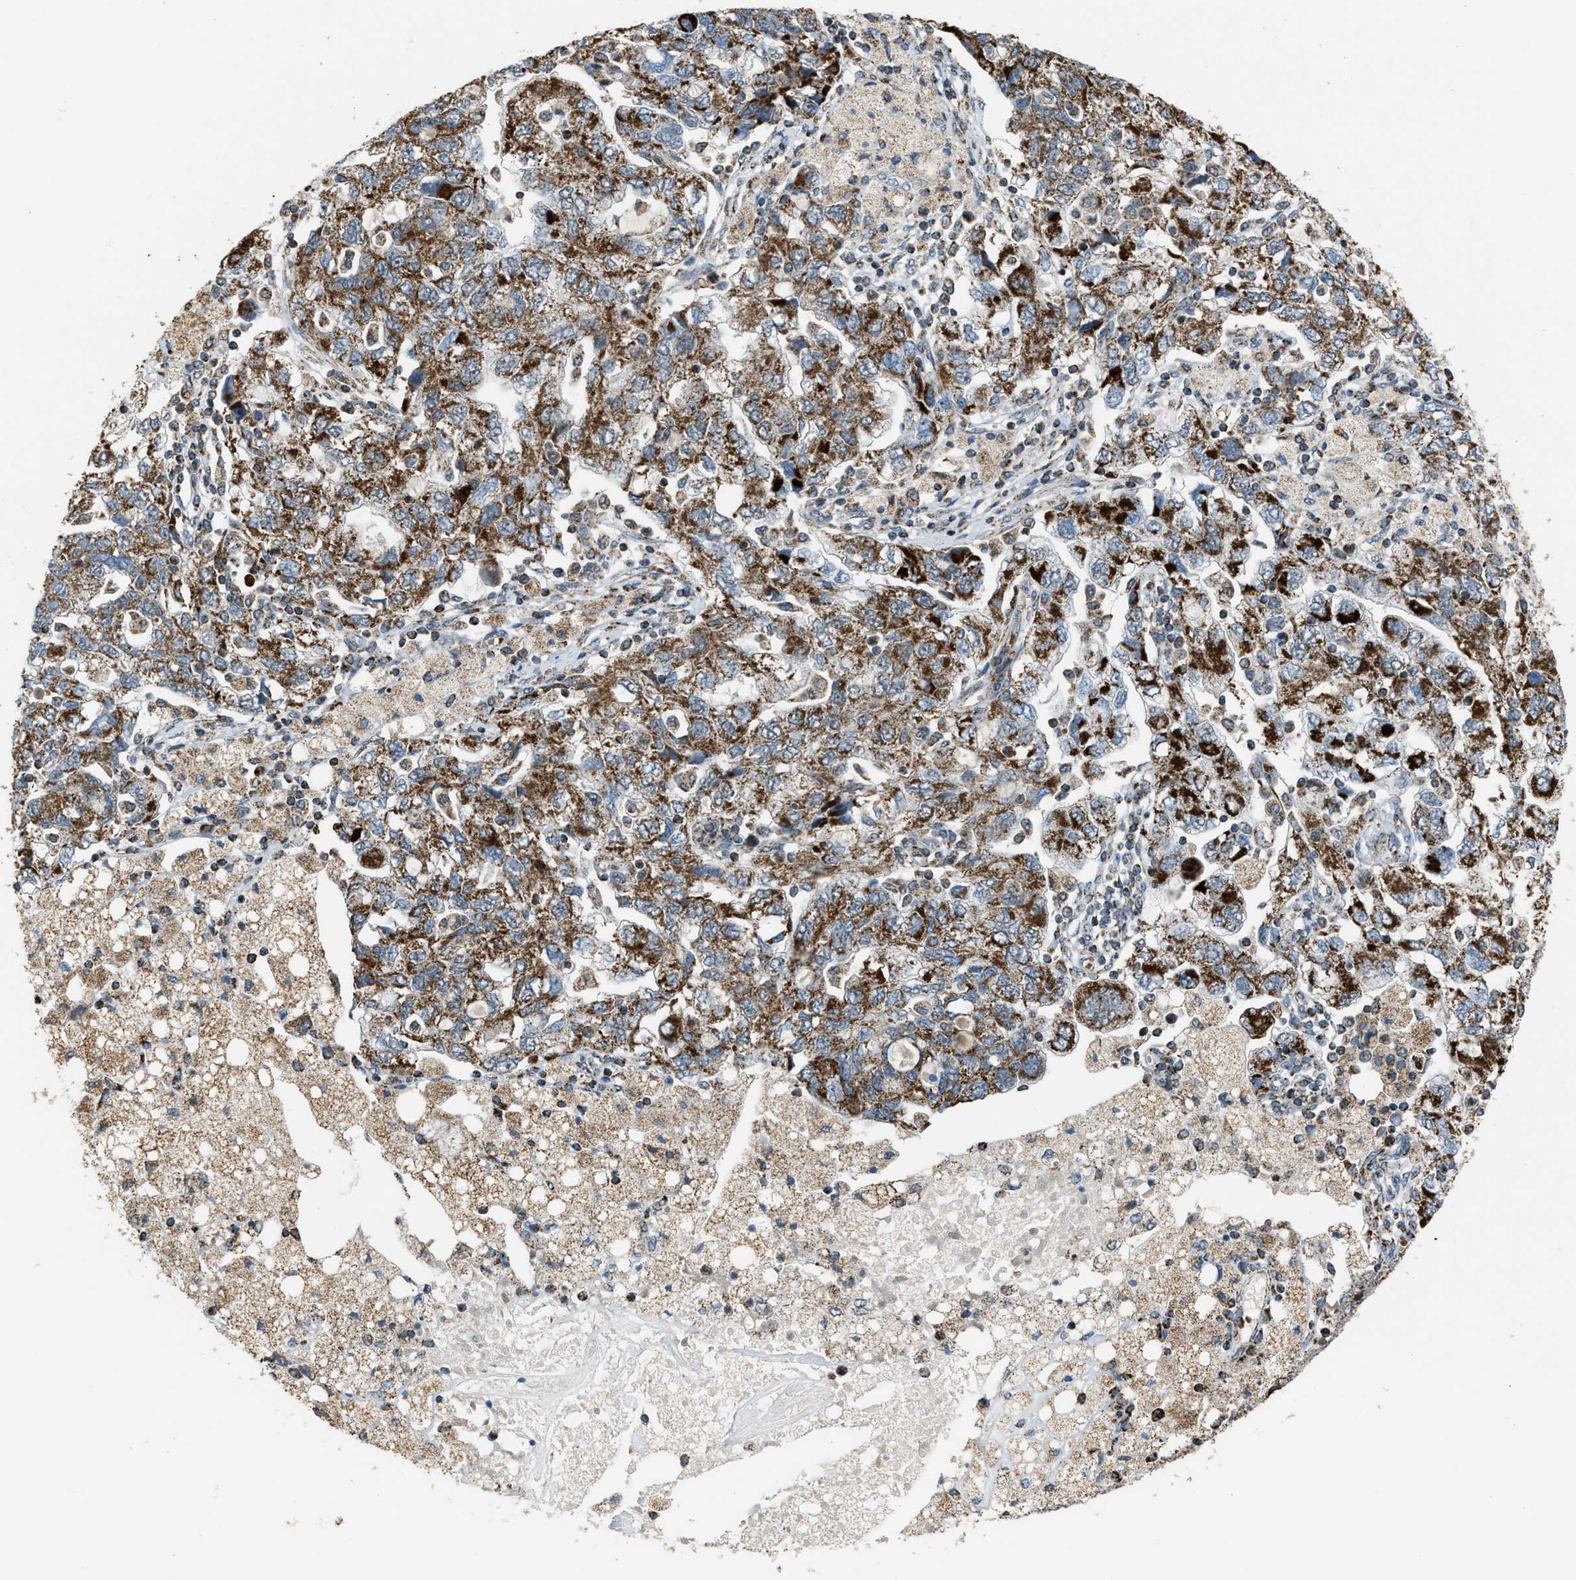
{"staining": {"intensity": "strong", "quantity": ">75%", "location": "cytoplasmic/membranous"}, "tissue": "ovarian cancer", "cell_type": "Tumor cells", "image_type": "cancer", "snomed": [{"axis": "morphology", "description": "Carcinoma, NOS"}, {"axis": "morphology", "description": "Cystadenocarcinoma, serous, NOS"}, {"axis": "topography", "description": "Ovary"}], "caption": "Human ovarian cancer (carcinoma) stained with a brown dye demonstrates strong cytoplasmic/membranous positive staining in approximately >75% of tumor cells.", "gene": "CHN2", "patient": {"sex": "female", "age": 69}}